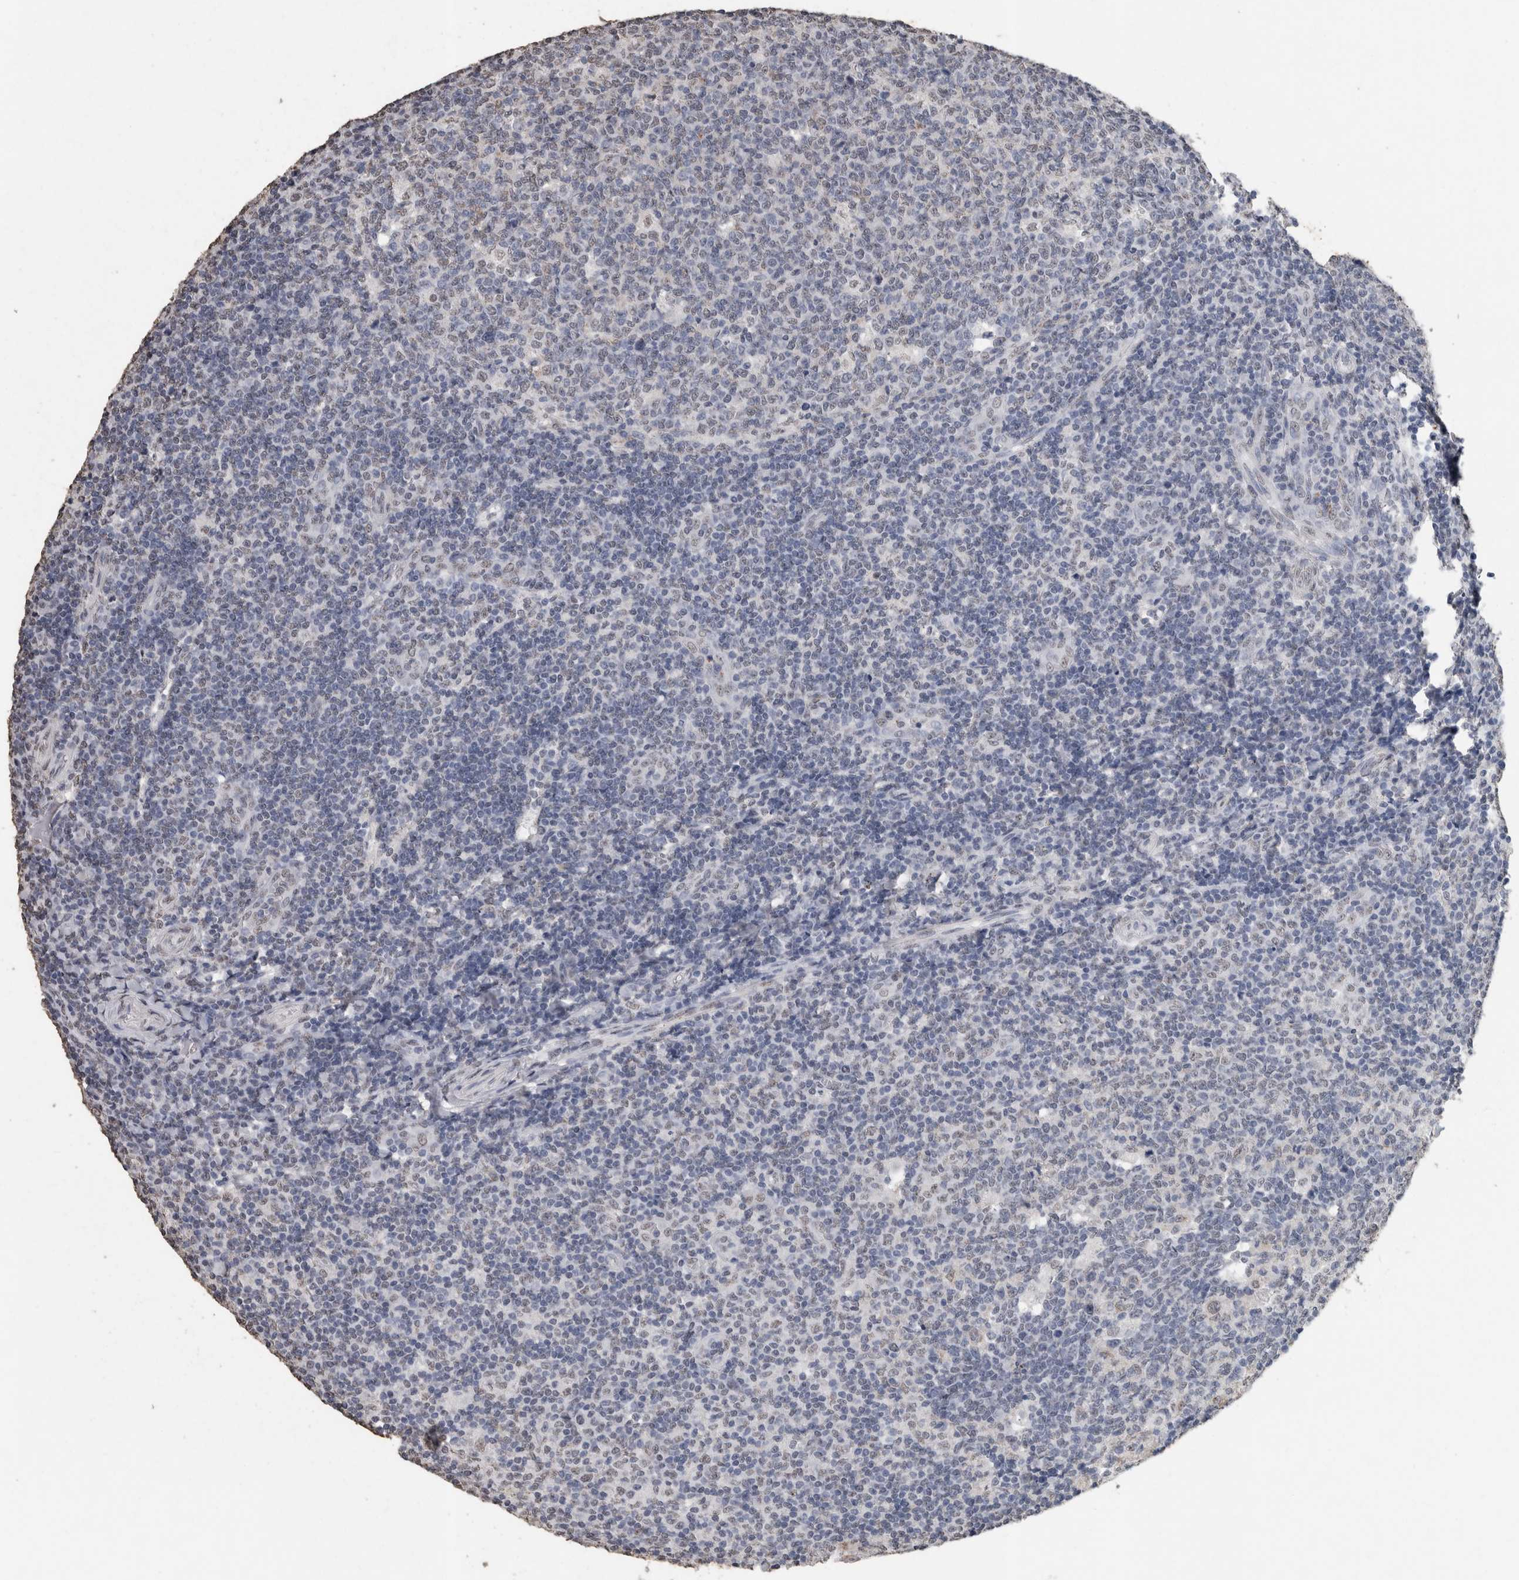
{"staining": {"intensity": "weak", "quantity": "<25%", "location": "cytoplasmic/membranous,nuclear"}, "tissue": "tonsil", "cell_type": "Germinal center cells", "image_type": "normal", "snomed": [{"axis": "morphology", "description": "Normal tissue, NOS"}, {"axis": "topography", "description": "Tonsil"}], "caption": "IHC histopathology image of normal tonsil: human tonsil stained with DAB (3,3'-diaminobenzidine) shows no significant protein staining in germinal center cells. (DAB (3,3'-diaminobenzidine) IHC visualized using brightfield microscopy, high magnification).", "gene": "LTBP1", "patient": {"sex": "female", "age": 19}}